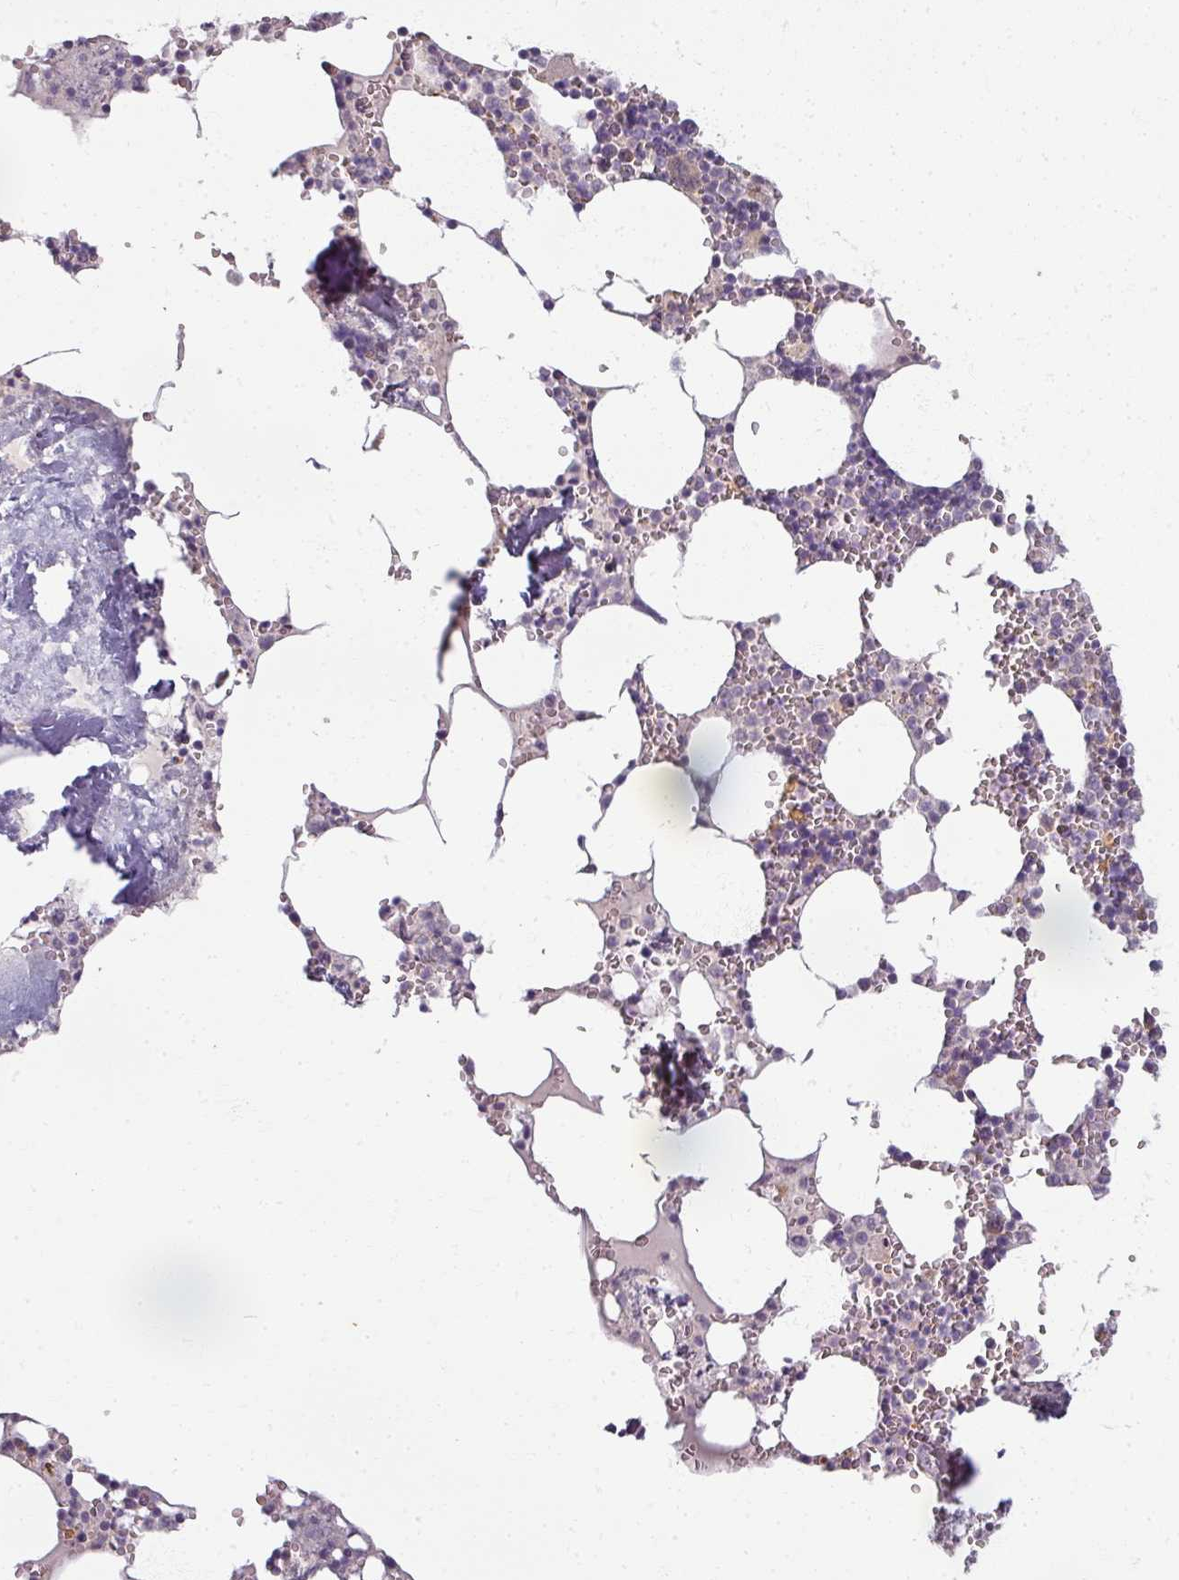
{"staining": {"intensity": "moderate", "quantity": "<25%", "location": "cytoplasmic/membranous"}, "tissue": "bone marrow", "cell_type": "Hematopoietic cells", "image_type": "normal", "snomed": [{"axis": "morphology", "description": "Normal tissue, NOS"}, {"axis": "topography", "description": "Bone marrow"}], "caption": "Bone marrow stained with DAB immunohistochemistry (IHC) demonstrates low levels of moderate cytoplasmic/membranous staining in approximately <25% of hematopoietic cells. The protein is stained brown, and the nuclei are stained in blue (DAB IHC with brightfield microscopy, high magnification).", "gene": "MYMK", "patient": {"sex": "male", "age": 54}}